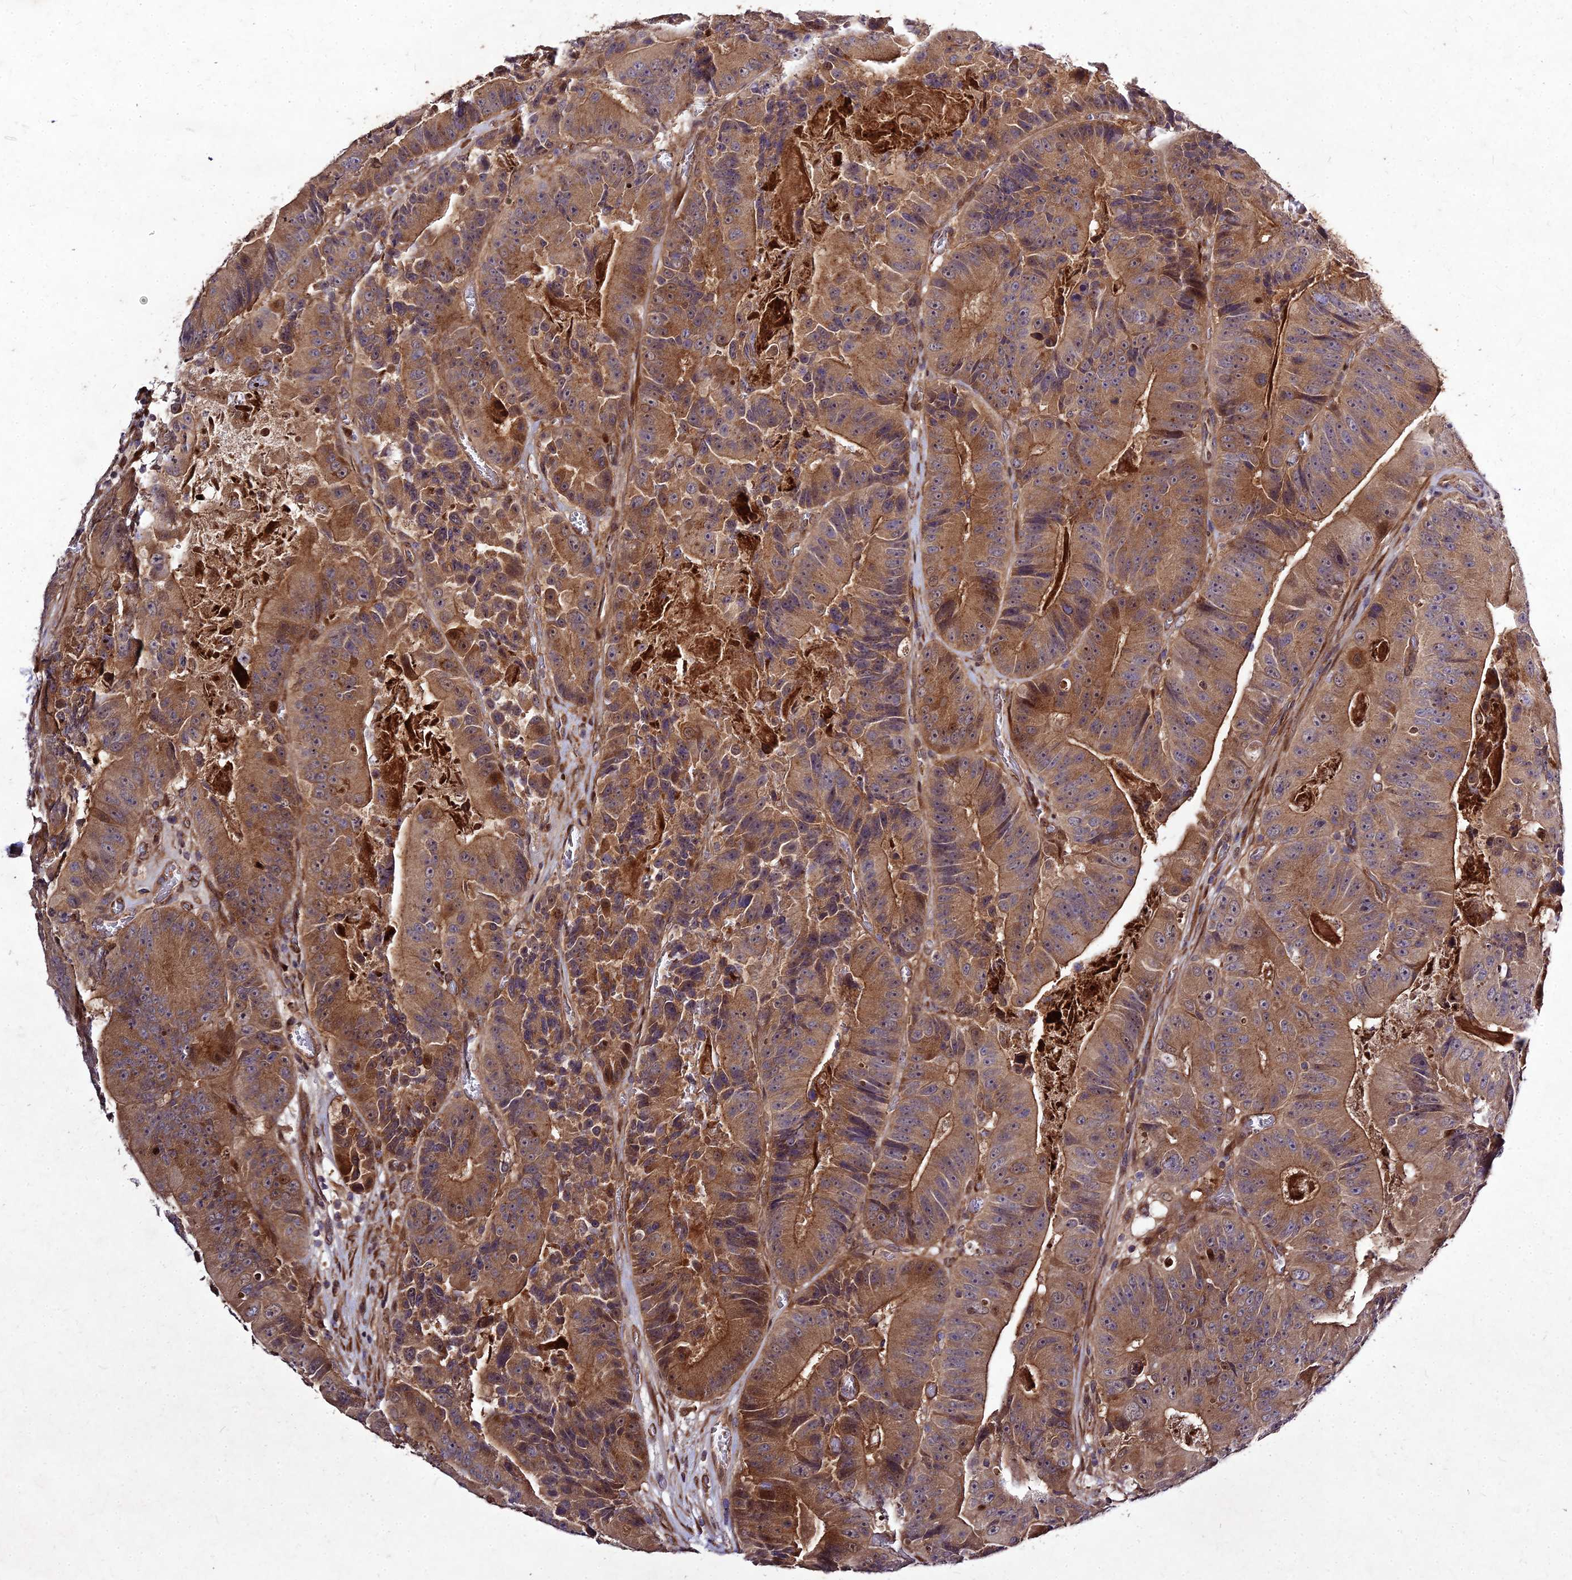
{"staining": {"intensity": "moderate", "quantity": ">75%", "location": "cytoplasmic/membranous"}, "tissue": "colorectal cancer", "cell_type": "Tumor cells", "image_type": "cancer", "snomed": [{"axis": "morphology", "description": "Adenocarcinoma, NOS"}, {"axis": "topography", "description": "Colon"}], "caption": "Human colorectal cancer stained with a protein marker demonstrates moderate staining in tumor cells.", "gene": "MKKS", "patient": {"sex": "female", "age": 86}}